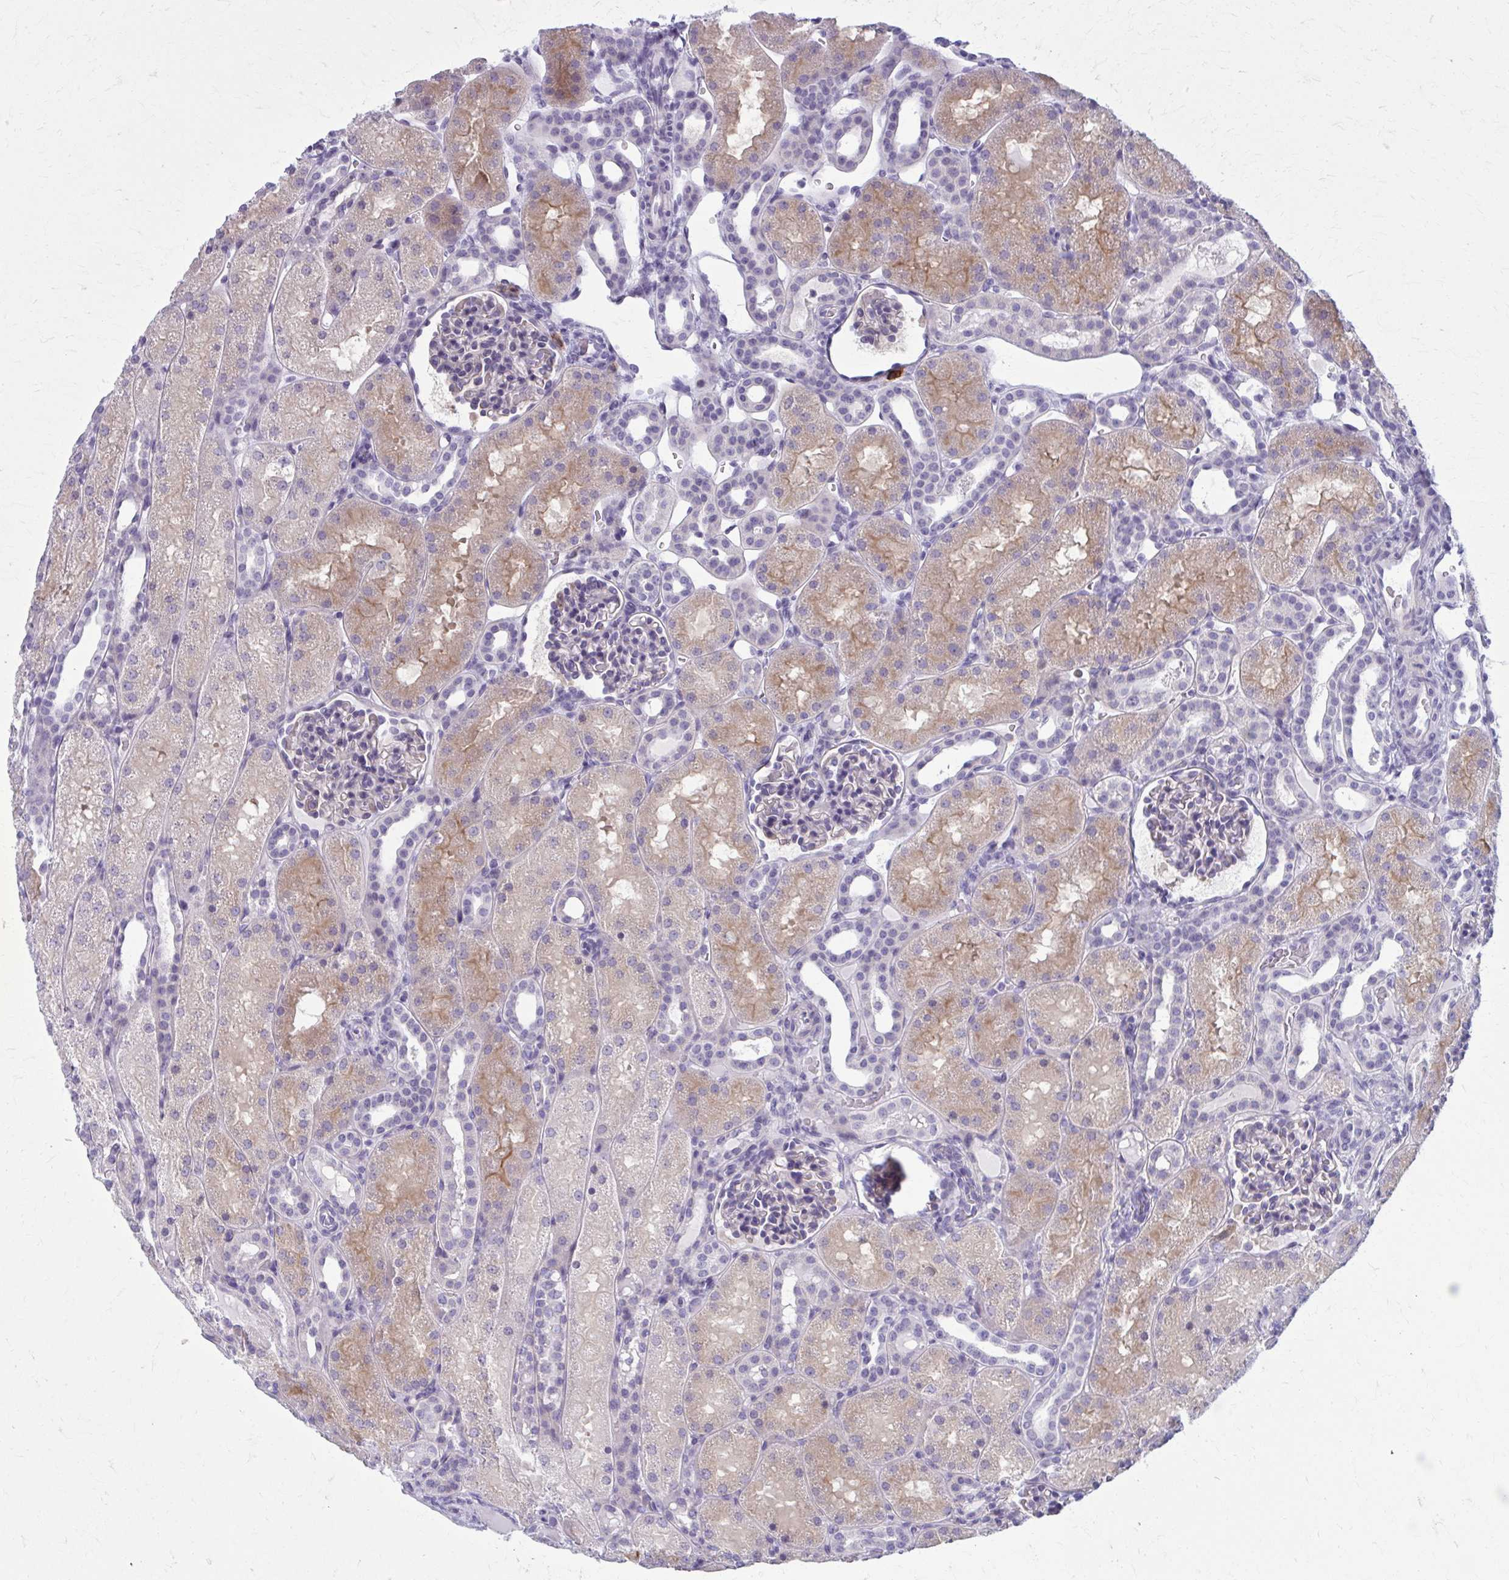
{"staining": {"intensity": "weak", "quantity": "<25%", "location": "cytoplasmic/membranous"}, "tissue": "kidney", "cell_type": "Cells in glomeruli", "image_type": "normal", "snomed": [{"axis": "morphology", "description": "Normal tissue, NOS"}, {"axis": "topography", "description": "Kidney"}], "caption": "Immunohistochemistry (IHC) photomicrograph of unremarkable human kidney stained for a protein (brown), which demonstrates no positivity in cells in glomeruli. (Brightfield microscopy of DAB immunohistochemistry at high magnification).", "gene": "CD38", "patient": {"sex": "male", "age": 2}}